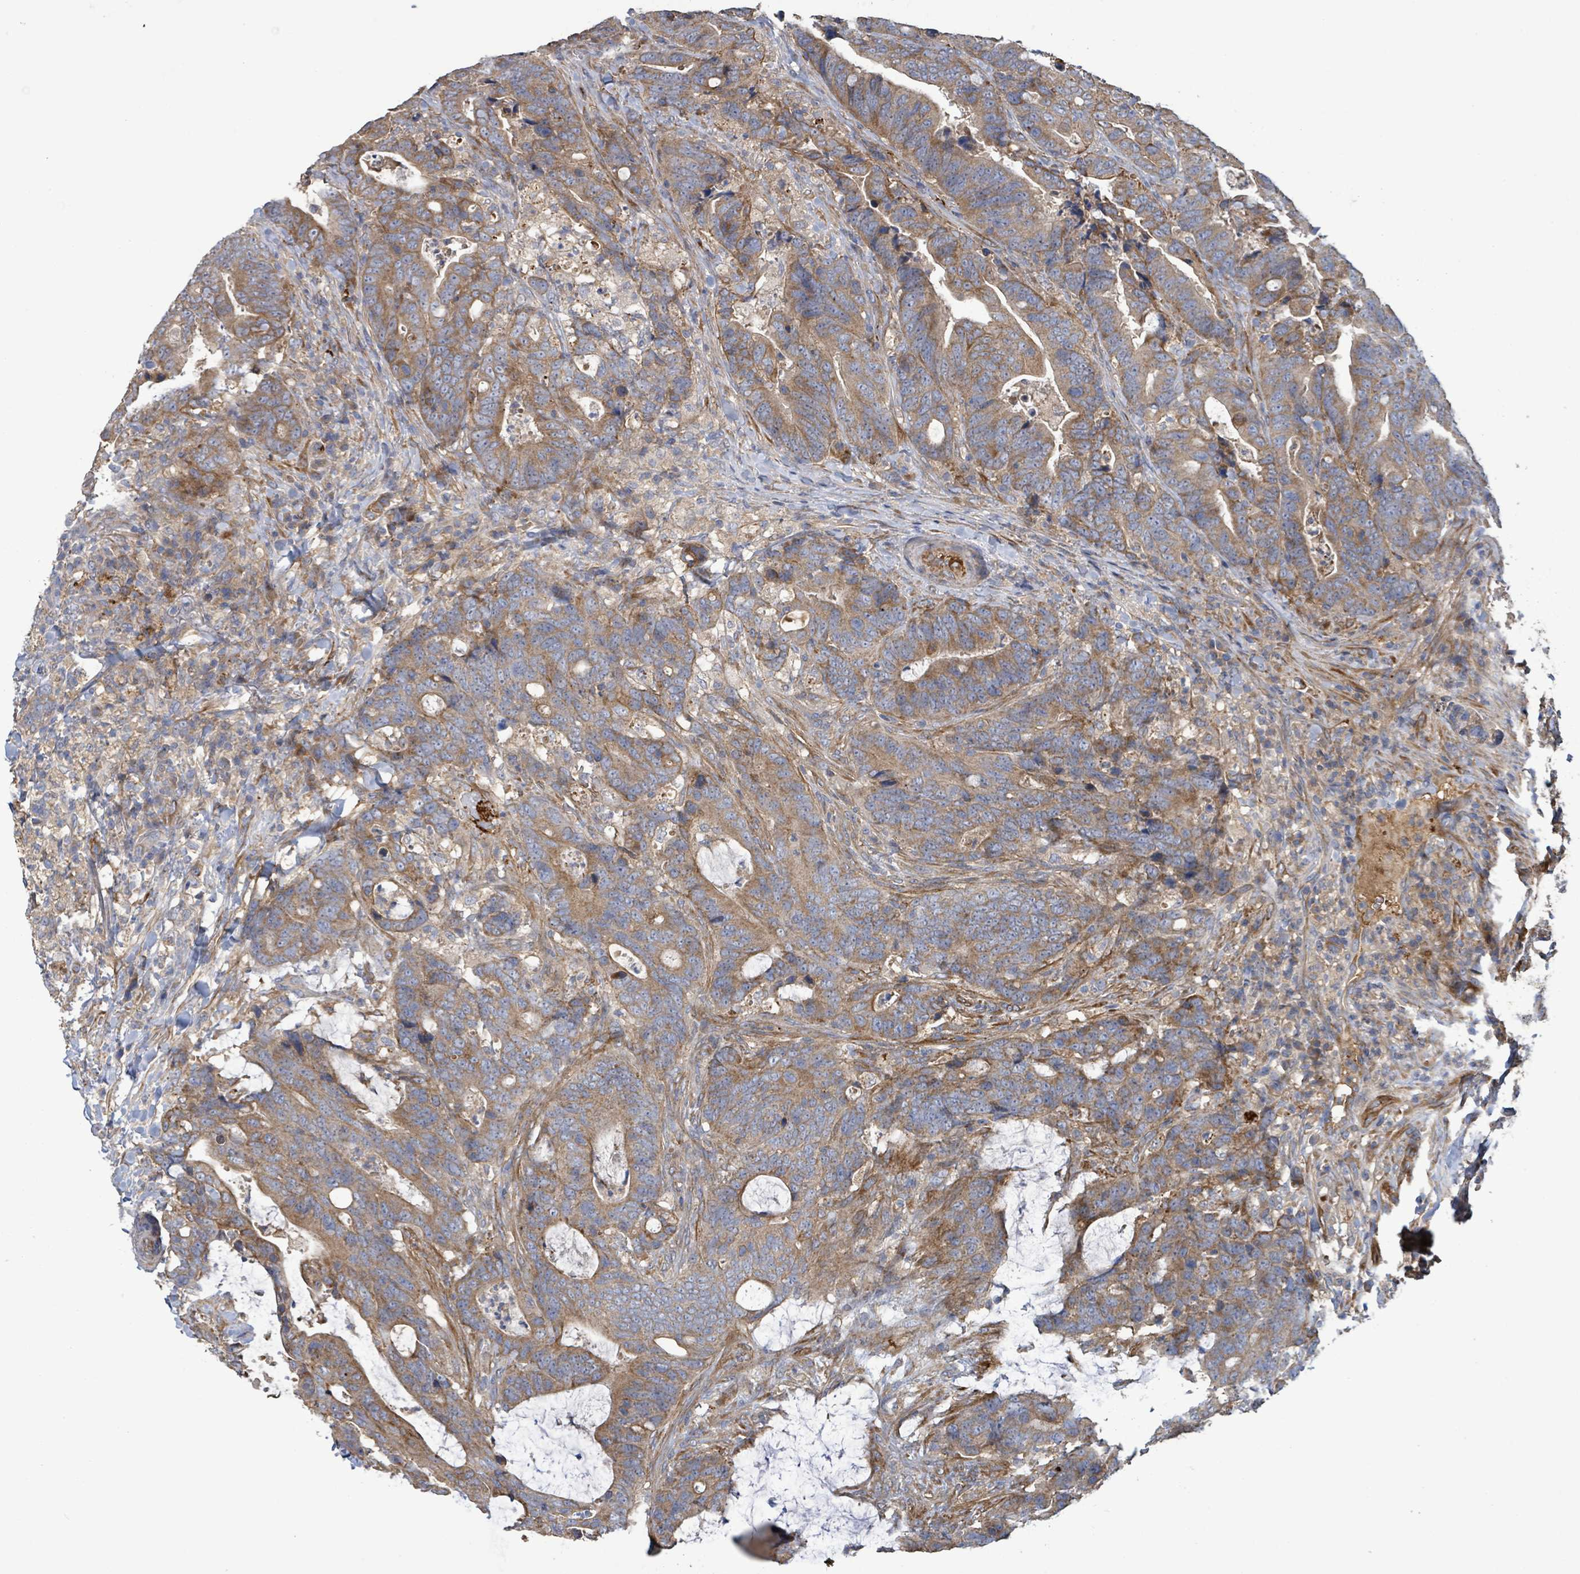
{"staining": {"intensity": "moderate", "quantity": ">75%", "location": "cytoplasmic/membranous"}, "tissue": "colorectal cancer", "cell_type": "Tumor cells", "image_type": "cancer", "snomed": [{"axis": "morphology", "description": "Adenocarcinoma, NOS"}, {"axis": "topography", "description": "Colon"}], "caption": "Brown immunohistochemical staining in human adenocarcinoma (colorectal) exhibits moderate cytoplasmic/membranous staining in approximately >75% of tumor cells.", "gene": "PLAAT1", "patient": {"sex": "female", "age": 82}}